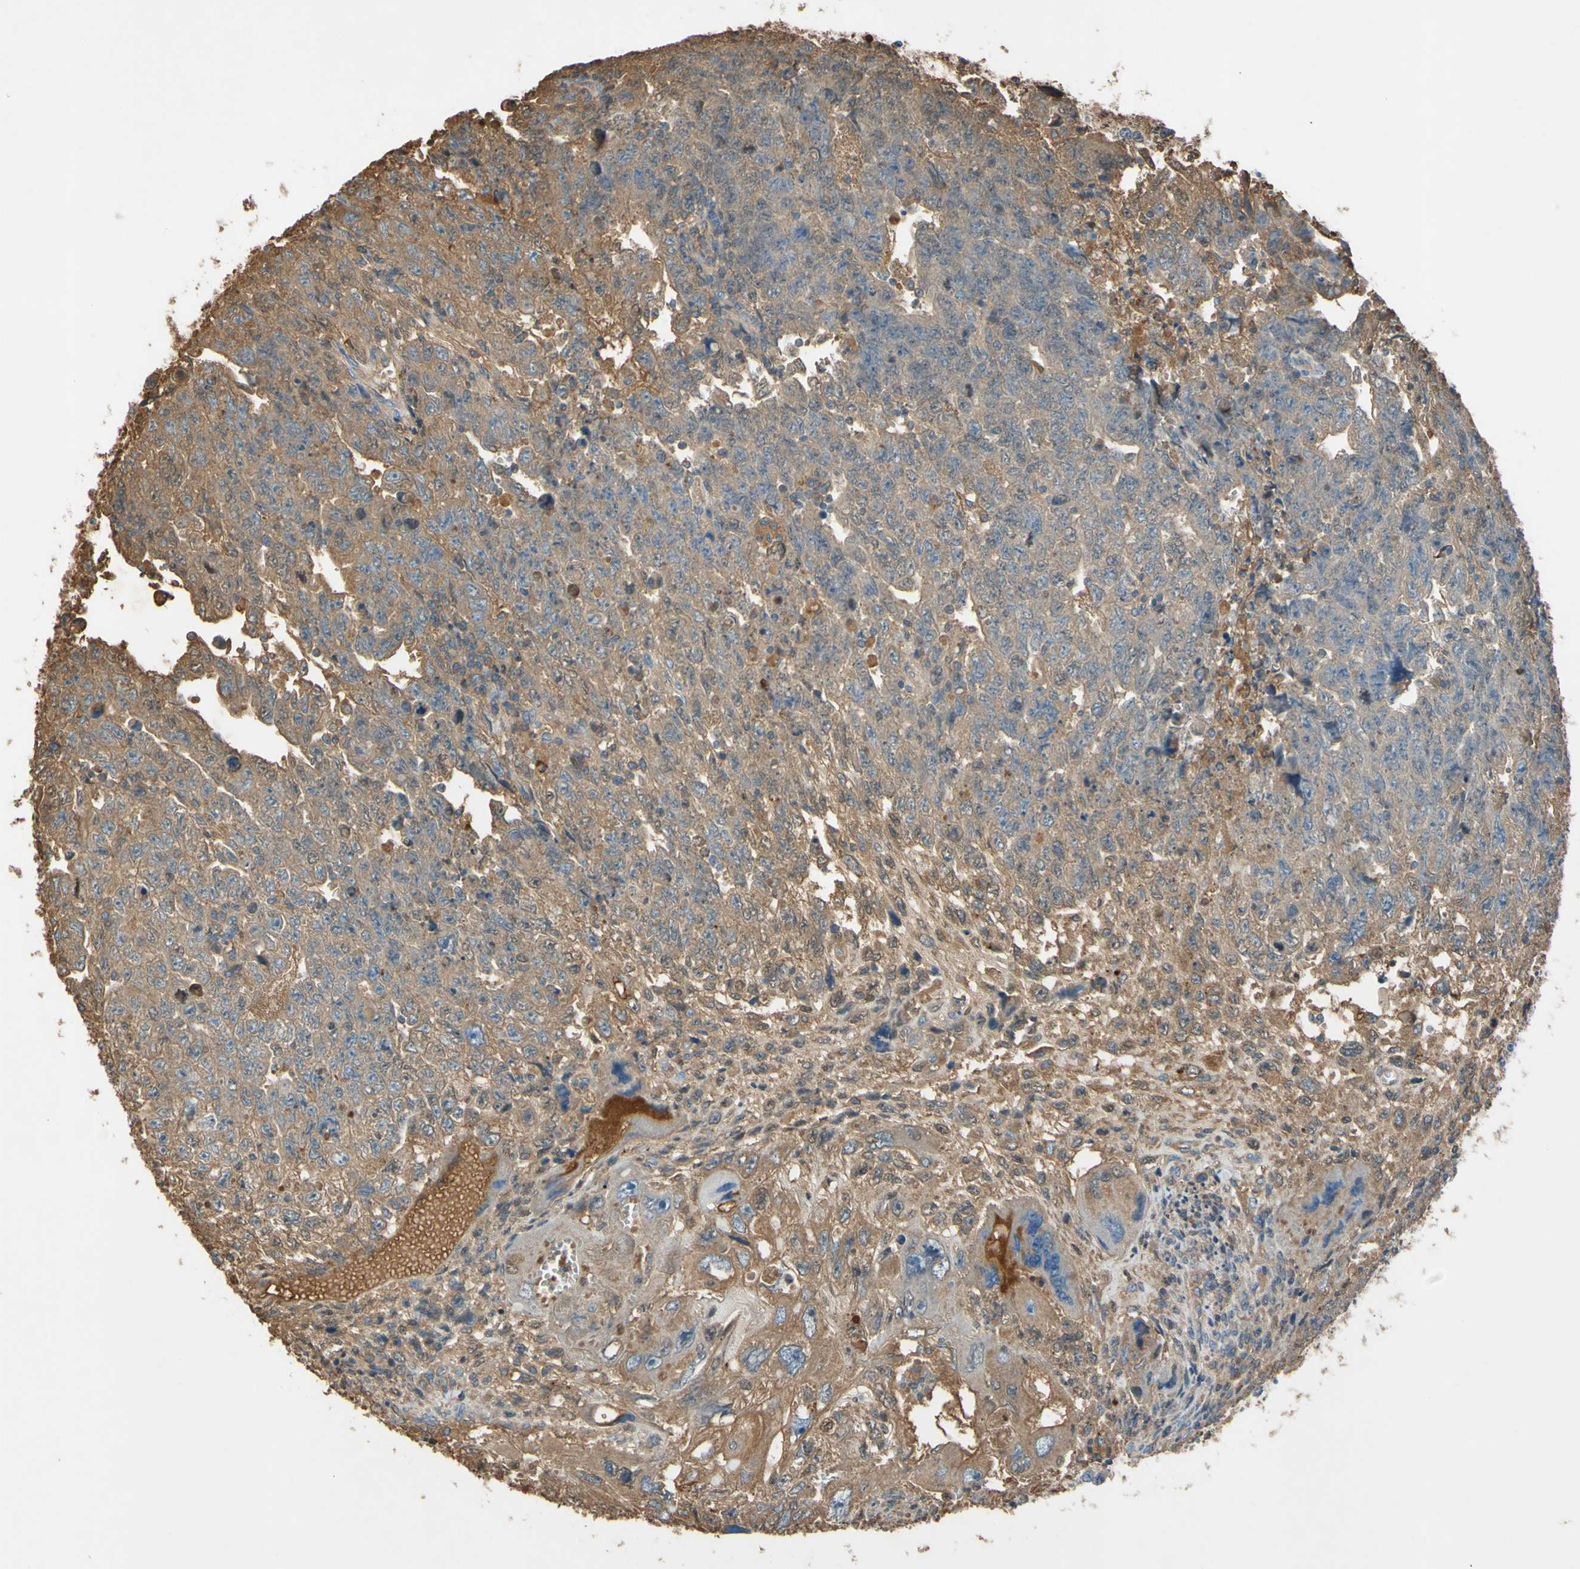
{"staining": {"intensity": "moderate", "quantity": ">75%", "location": "cytoplasmic/membranous"}, "tissue": "testis cancer", "cell_type": "Tumor cells", "image_type": "cancer", "snomed": [{"axis": "morphology", "description": "Carcinoma, Embryonal, NOS"}, {"axis": "topography", "description": "Testis"}], "caption": "About >75% of tumor cells in testis cancer (embryonal carcinoma) exhibit moderate cytoplasmic/membranous protein staining as visualized by brown immunohistochemical staining.", "gene": "TIMP2", "patient": {"sex": "male", "age": 28}}